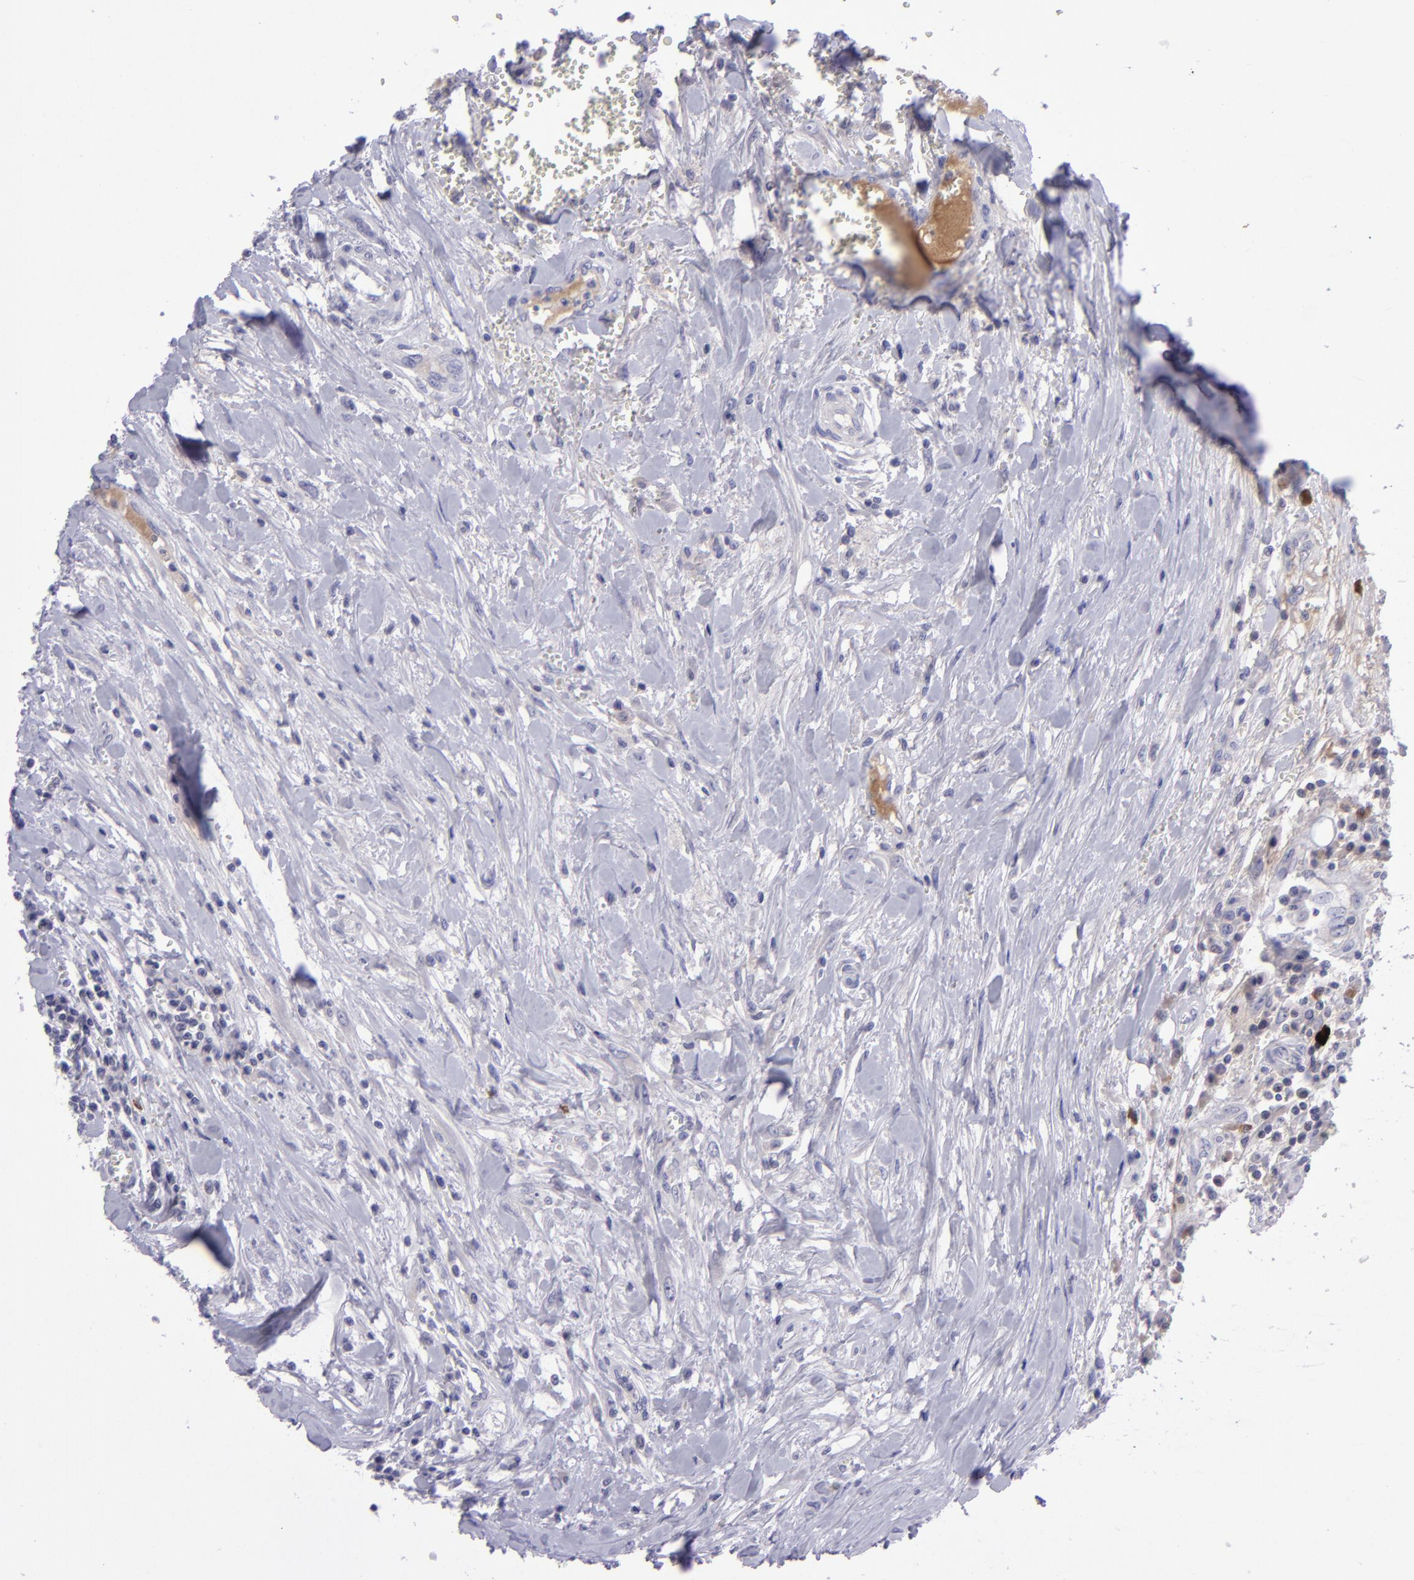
{"staining": {"intensity": "negative", "quantity": "none", "location": "none"}, "tissue": "head and neck cancer", "cell_type": "Tumor cells", "image_type": "cancer", "snomed": [{"axis": "morphology", "description": "Squamous cell carcinoma, NOS"}, {"axis": "morphology", "description": "Squamous cell carcinoma, metastatic, NOS"}, {"axis": "topography", "description": "Lymph node"}, {"axis": "topography", "description": "Salivary gland"}, {"axis": "topography", "description": "Head-Neck"}], "caption": "Immunohistochemistry (IHC) of metastatic squamous cell carcinoma (head and neck) exhibits no staining in tumor cells. The staining is performed using DAB brown chromogen with nuclei counter-stained in using hematoxylin.", "gene": "POU2F2", "patient": {"sex": "female", "age": 74}}